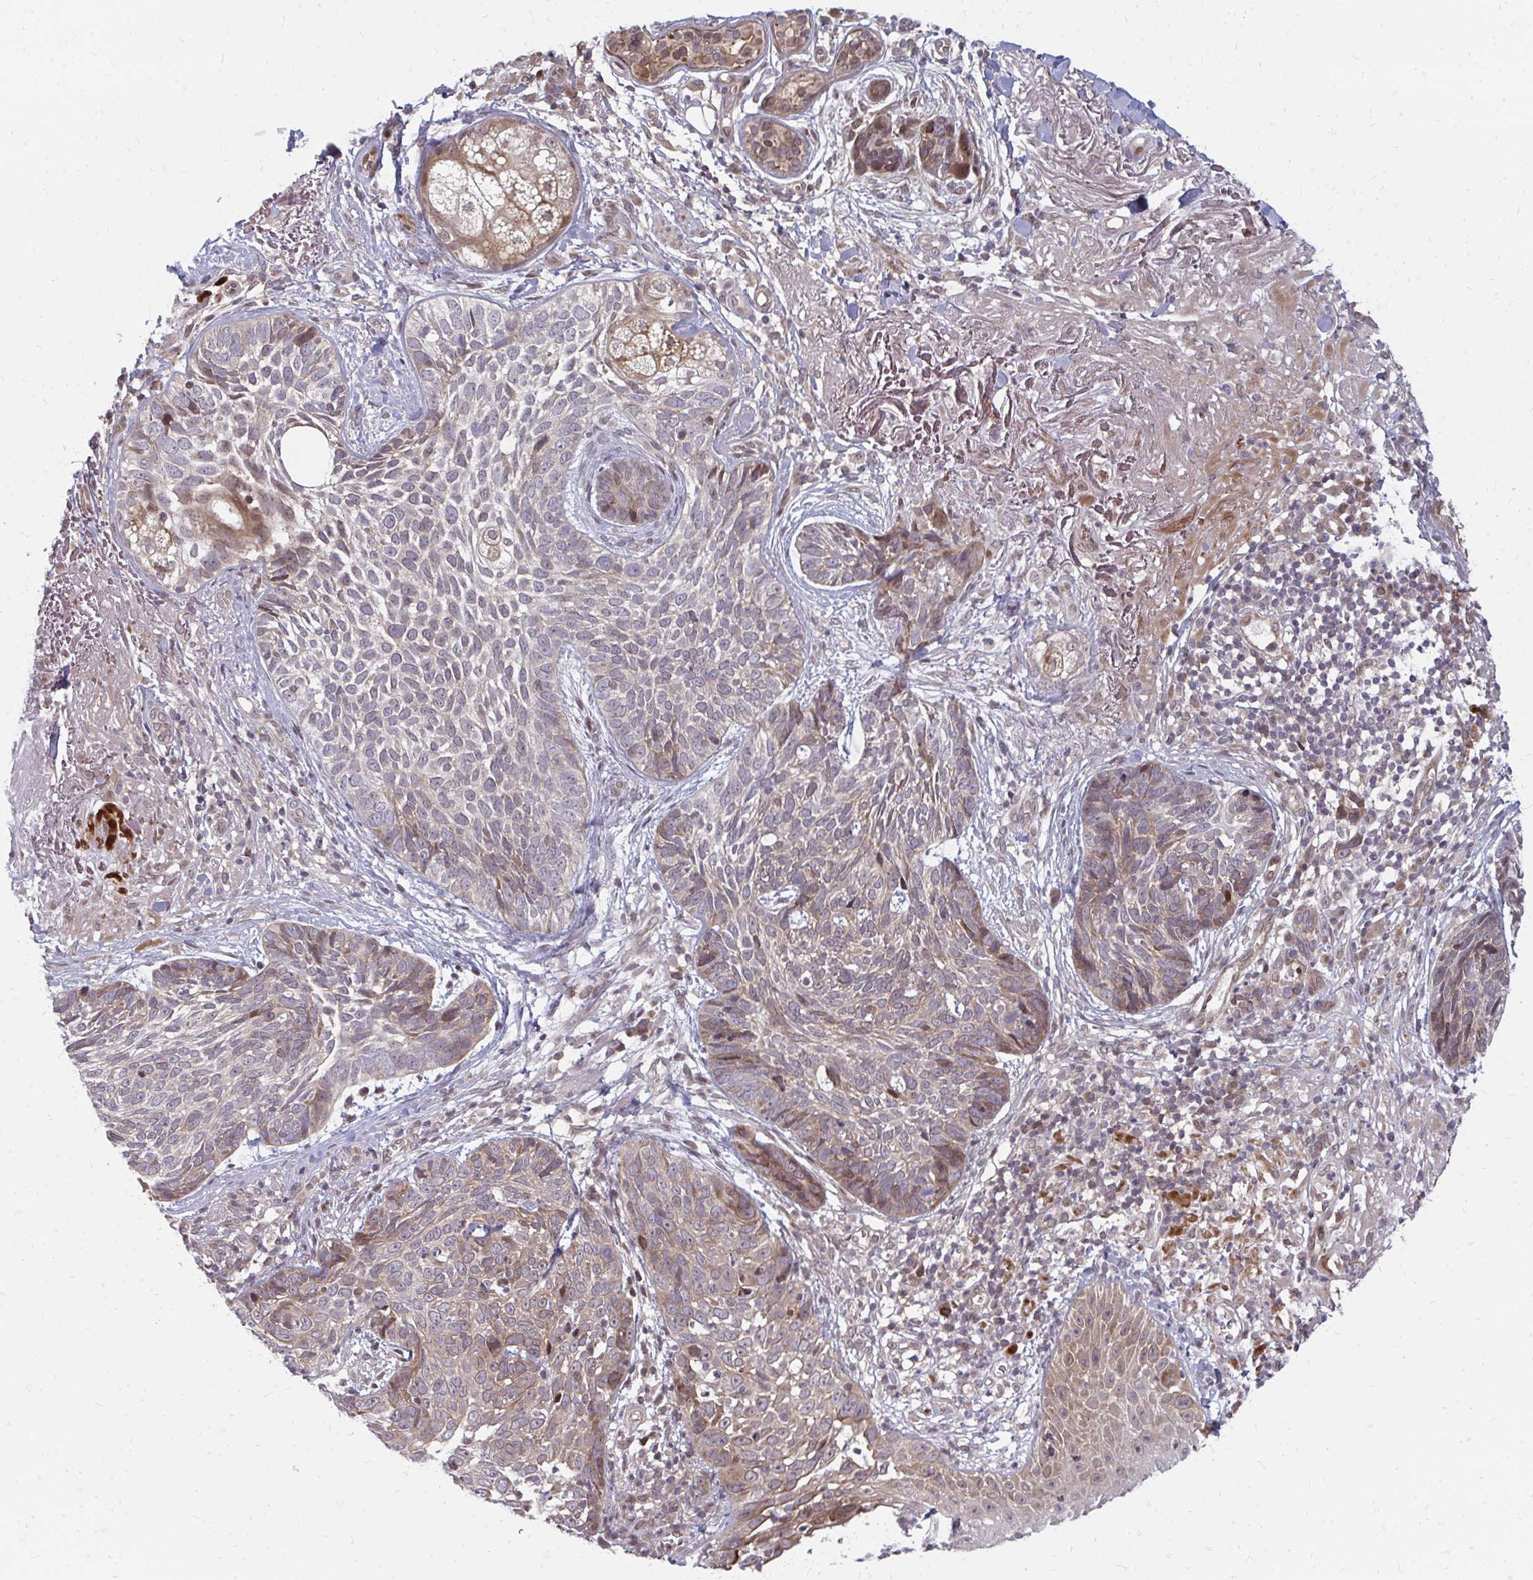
{"staining": {"intensity": "weak", "quantity": "25%-75%", "location": "cytoplasmic/membranous"}, "tissue": "skin cancer", "cell_type": "Tumor cells", "image_type": "cancer", "snomed": [{"axis": "morphology", "description": "Basal cell carcinoma"}, {"axis": "topography", "description": "Skin"}, {"axis": "topography", "description": "Skin of face"}], "caption": "DAB (3,3'-diaminobenzidine) immunohistochemical staining of human skin cancer (basal cell carcinoma) demonstrates weak cytoplasmic/membranous protein staining in about 25%-75% of tumor cells.", "gene": "ZNF285", "patient": {"sex": "female", "age": 95}}